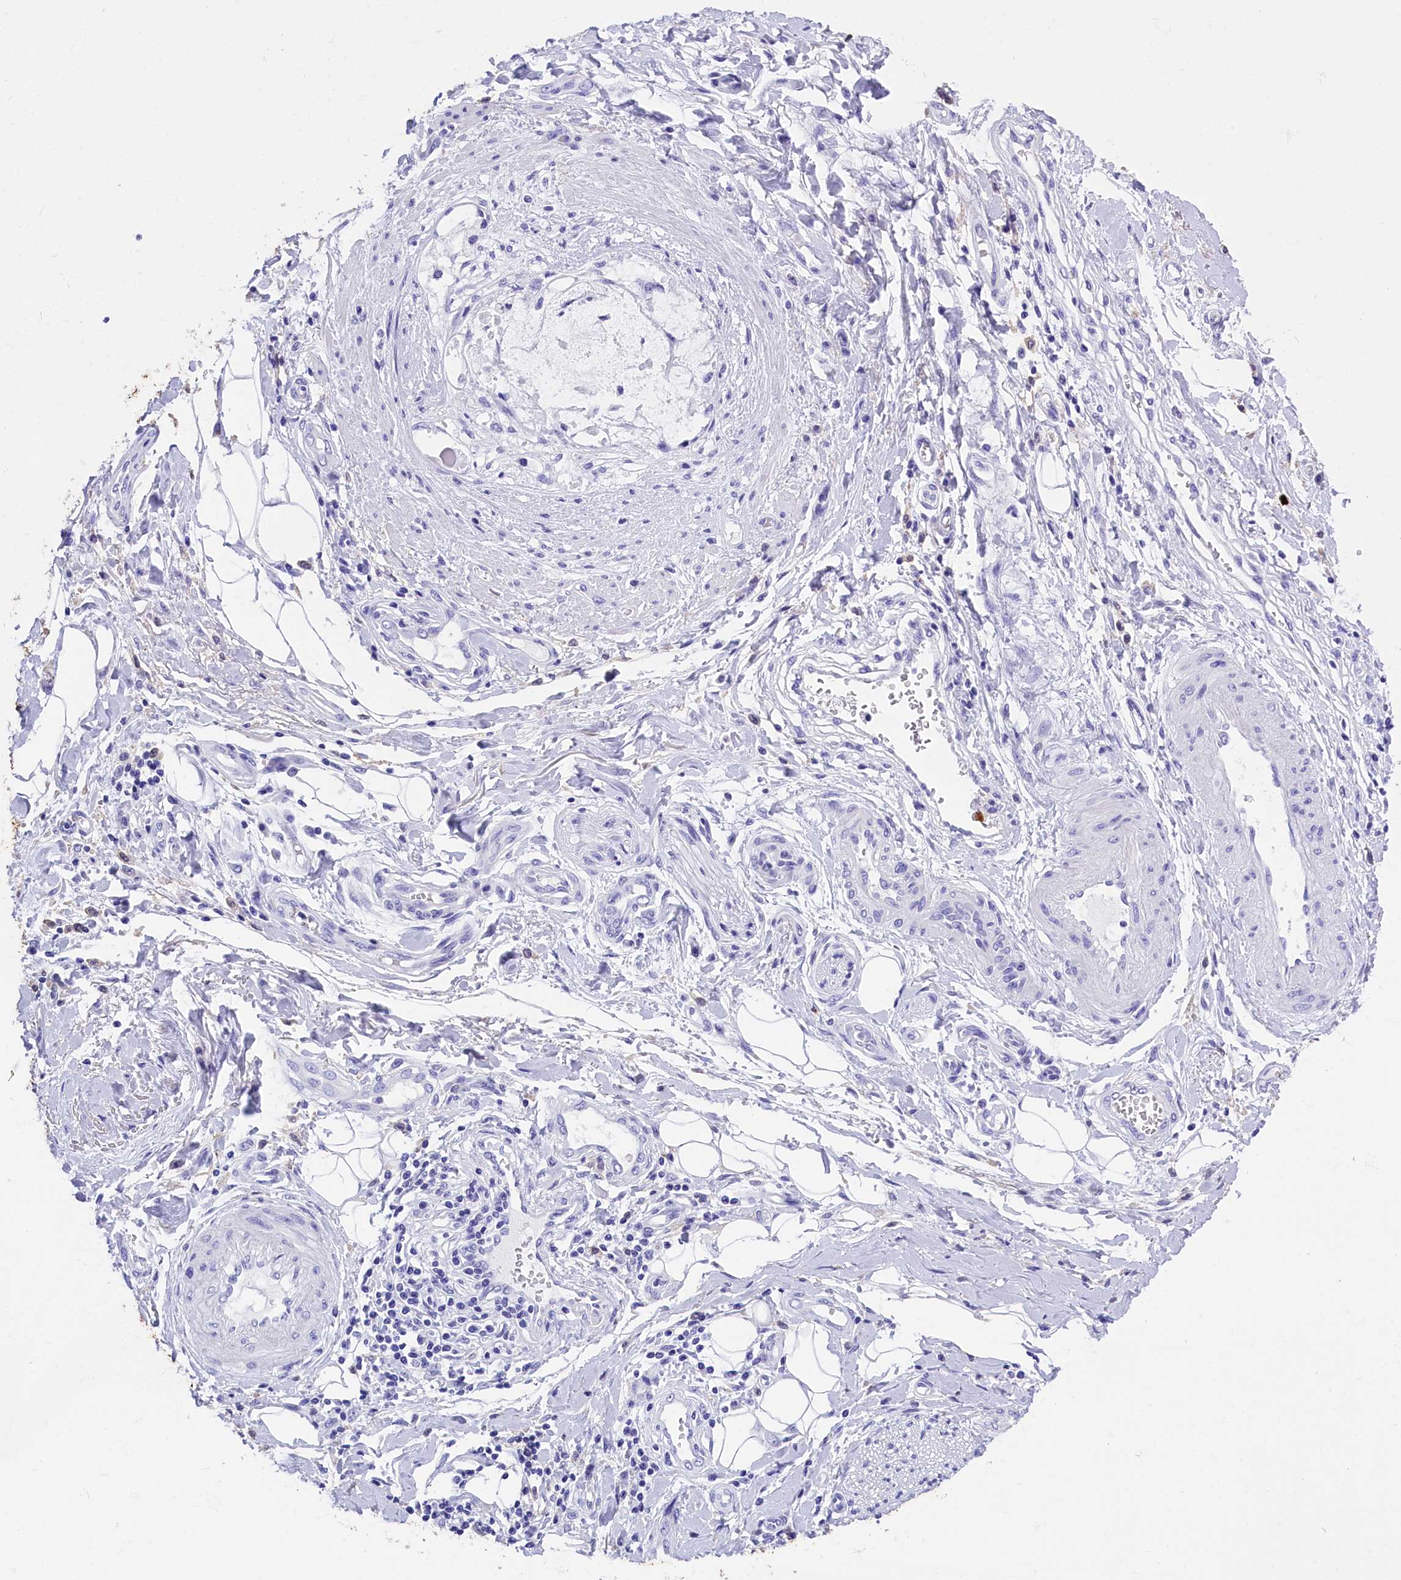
{"staining": {"intensity": "negative", "quantity": "none", "location": "none"}, "tissue": "stomach cancer", "cell_type": "Tumor cells", "image_type": "cancer", "snomed": [{"axis": "morphology", "description": "Adenocarcinoma, NOS"}, {"axis": "topography", "description": "Stomach"}], "caption": "Immunohistochemistry (IHC) histopathology image of human stomach cancer (adenocarcinoma) stained for a protein (brown), which demonstrates no staining in tumor cells. The staining is performed using DAB brown chromogen with nuclei counter-stained in using hematoxylin.", "gene": "CLC", "patient": {"sex": "male", "age": 62}}